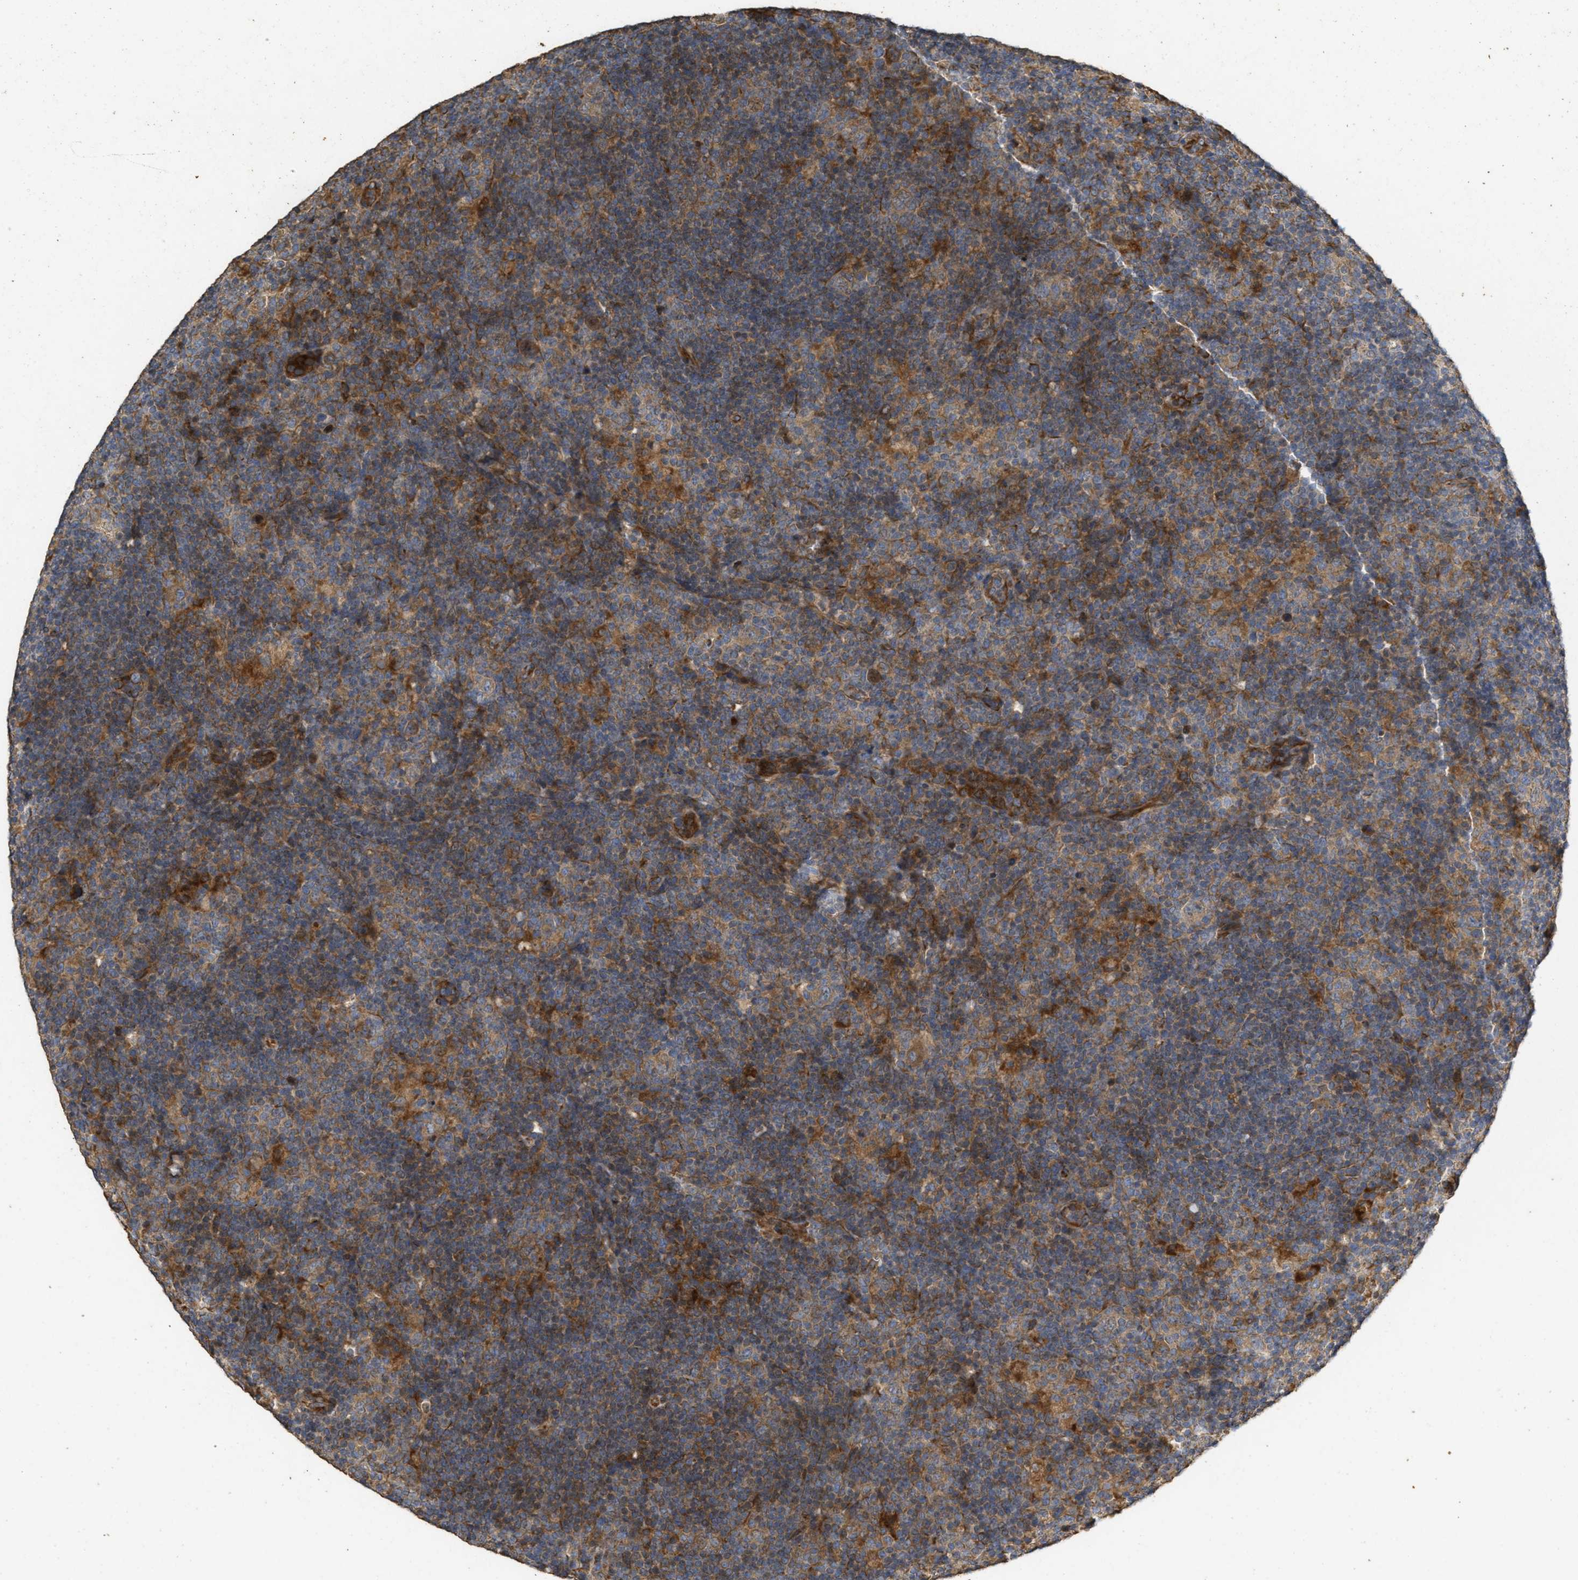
{"staining": {"intensity": "moderate", "quantity": ">75%", "location": "cytoplasmic/membranous"}, "tissue": "lymphoma", "cell_type": "Tumor cells", "image_type": "cancer", "snomed": [{"axis": "morphology", "description": "Hodgkin's disease, NOS"}, {"axis": "topography", "description": "Lymph node"}], "caption": "A medium amount of moderate cytoplasmic/membranous positivity is identified in approximately >75% of tumor cells in lymphoma tissue.", "gene": "NAV1", "patient": {"sex": "female", "age": 57}}